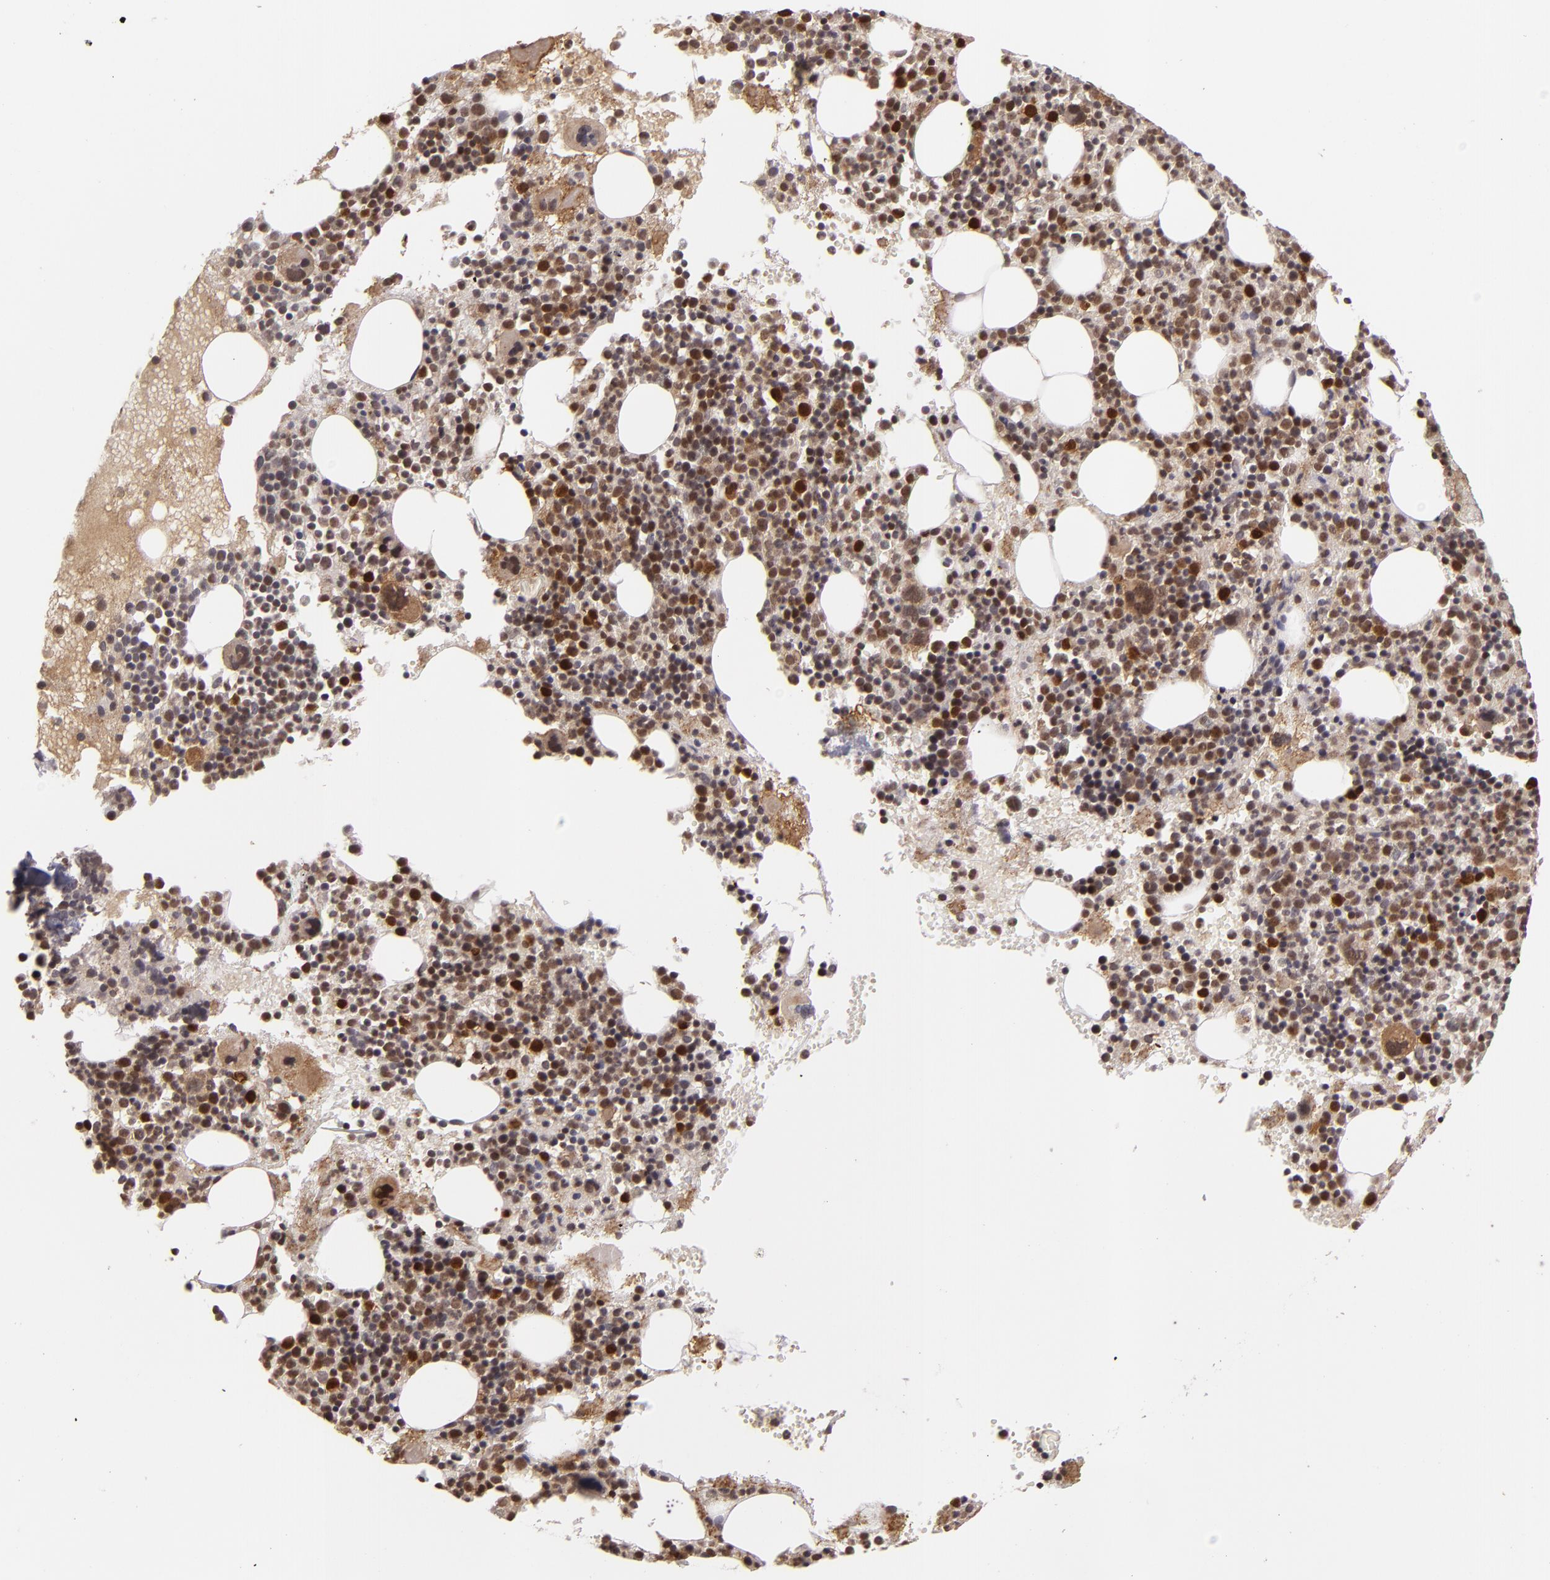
{"staining": {"intensity": "strong", "quantity": "25%-75%", "location": "nuclear"}, "tissue": "bone marrow", "cell_type": "Hematopoietic cells", "image_type": "normal", "snomed": [{"axis": "morphology", "description": "Normal tissue, NOS"}, {"axis": "topography", "description": "Bone marrow"}], "caption": "A histopathology image of human bone marrow stained for a protein reveals strong nuclear brown staining in hematopoietic cells. (Brightfield microscopy of DAB IHC at high magnification).", "gene": "ZBTB33", "patient": {"sex": "male", "age": 34}}